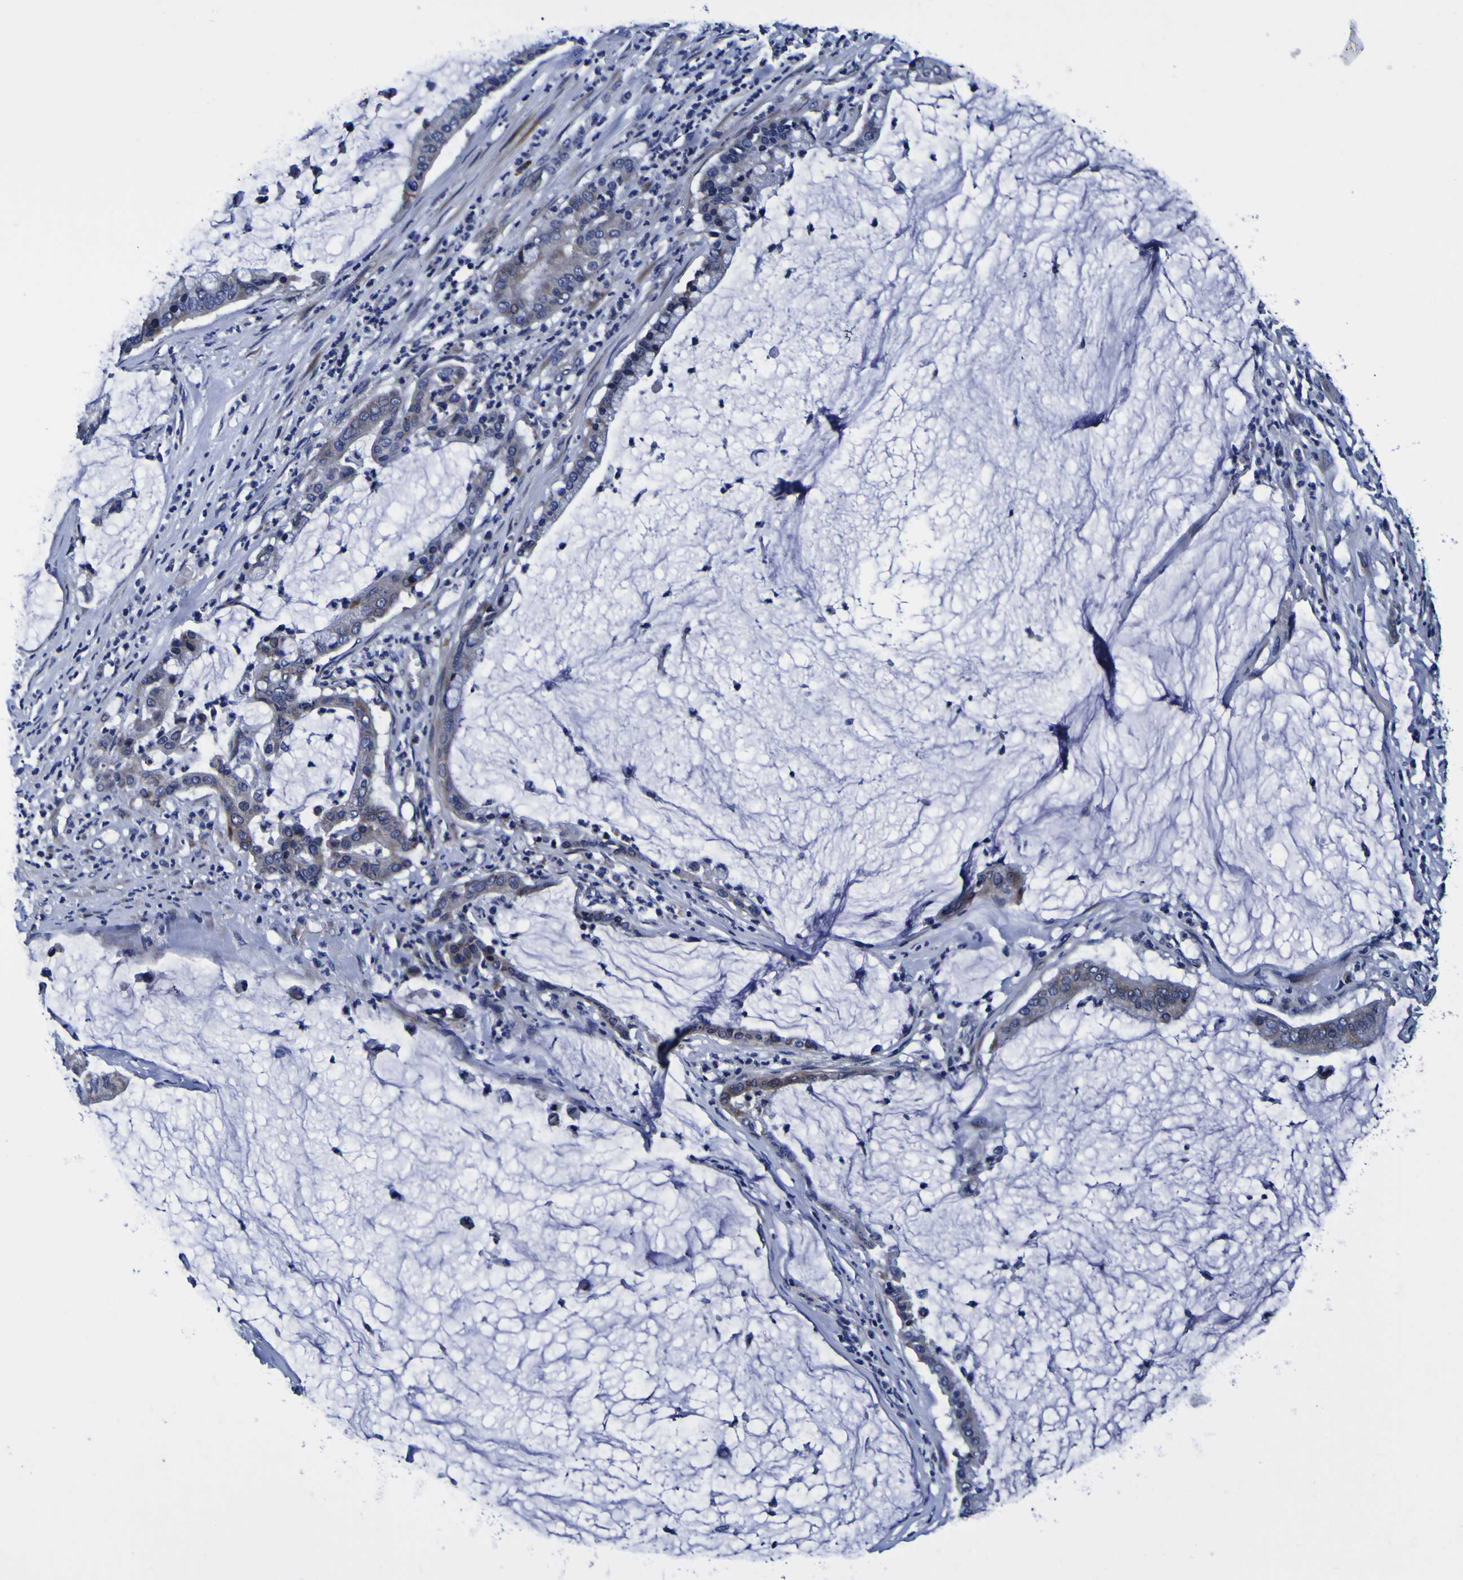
{"staining": {"intensity": "weak", "quantity": "25%-75%", "location": "cytoplasmic/membranous"}, "tissue": "pancreatic cancer", "cell_type": "Tumor cells", "image_type": "cancer", "snomed": [{"axis": "morphology", "description": "Adenocarcinoma, NOS"}, {"axis": "topography", "description": "Pancreas"}], "caption": "Immunohistochemical staining of pancreatic cancer (adenocarcinoma) reveals weak cytoplasmic/membranous protein staining in approximately 25%-75% of tumor cells.", "gene": "PDLIM4", "patient": {"sex": "male", "age": 41}}